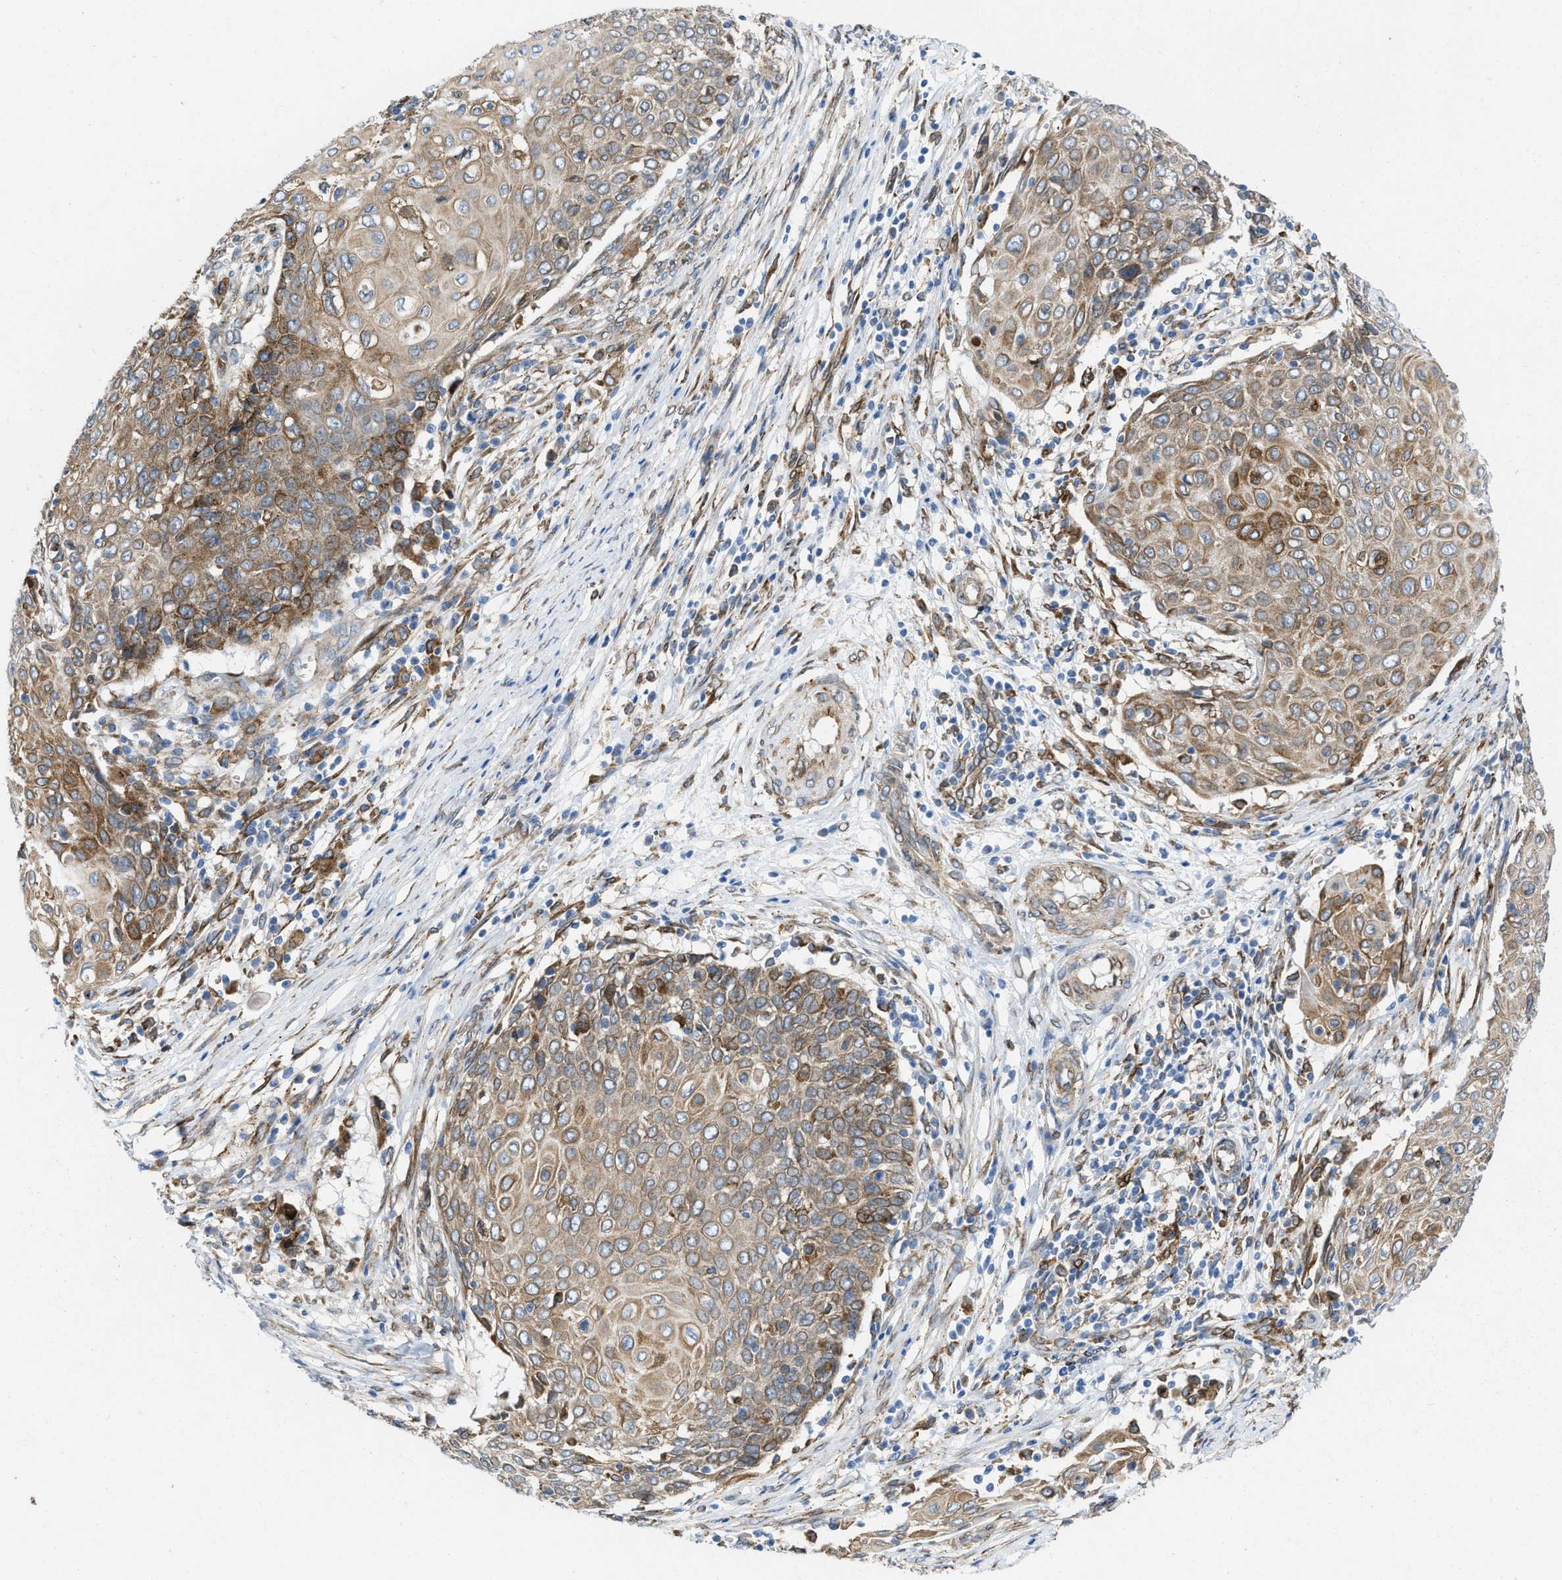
{"staining": {"intensity": "moderate", "quantity": ">75%", "location": "cytoplasmic/membranous"}, "tissue": "cervical cancer", "cell_type": "Tumor cells", "image_type": "cancer", "snomed": [{"axis": "morphology", "description": "Squamous cell carcinoma, NOS"}, {"axis": "topography", "description": "Cervix"}], "caption": "This micrograph demonstrates IHC staining of cervical squamous cell carcinoma, with medium moderate cytoplasmic/membranous staining in approximately >75% of tumor cells.", "gene": "ERLIN2", "patient": {"sex": "female", "age": 39}}